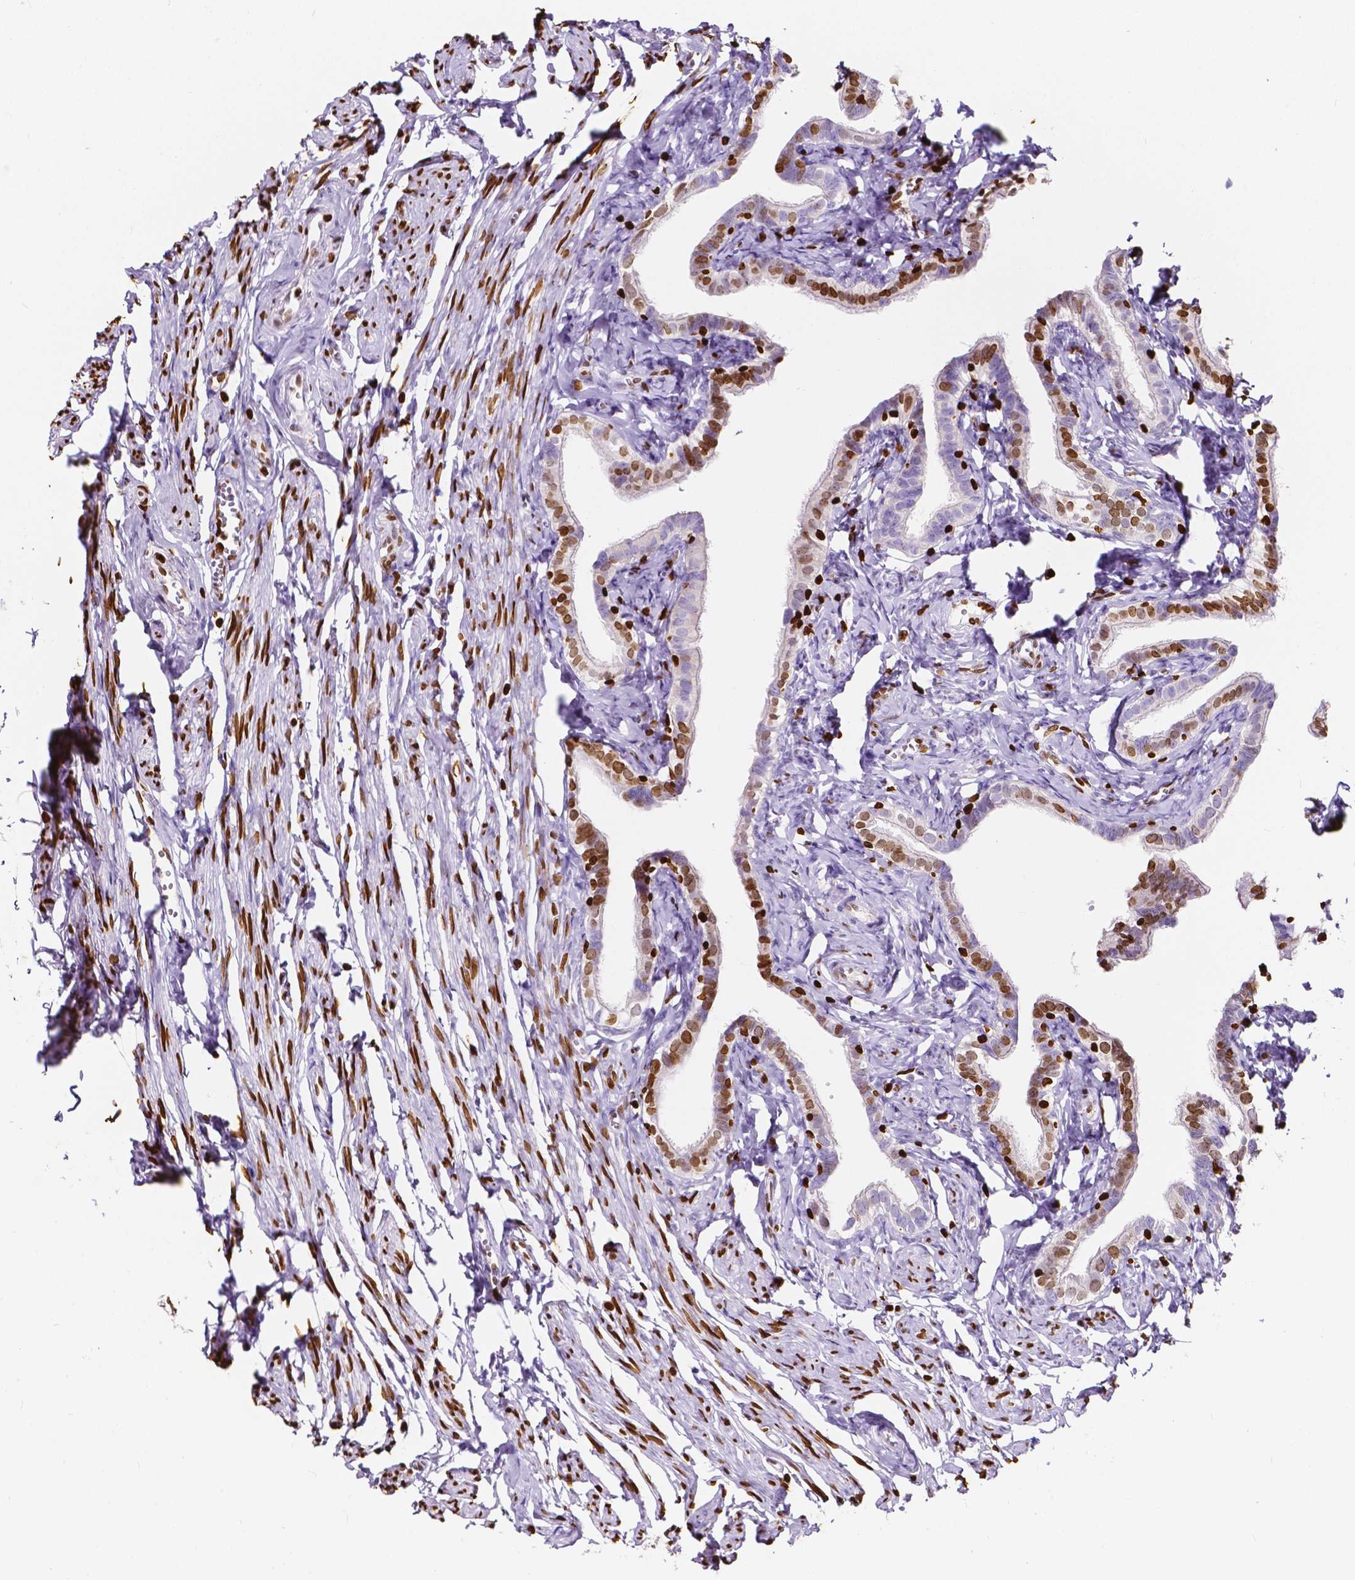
{"staining": {"intensity": "strong", "quantity": "25%-75%", "location": "nuclear"}, "tissue": "fallopian tube", "cell_type": "Glandular cells", "image_type": "normal", "snomed": [{"axis": "morphology", "description": "Normal tissue, NOS"}, {"axis": "topography", "description": "Fallopian tube"}], "caption": "Immunohistochemical staining of unremarkable fallopian tube displays strong nuclear protein staining in approximately 25%-75% of glandular cells.", "gene": "CBY3", "patient": {"sex": "female", "age": 41}}